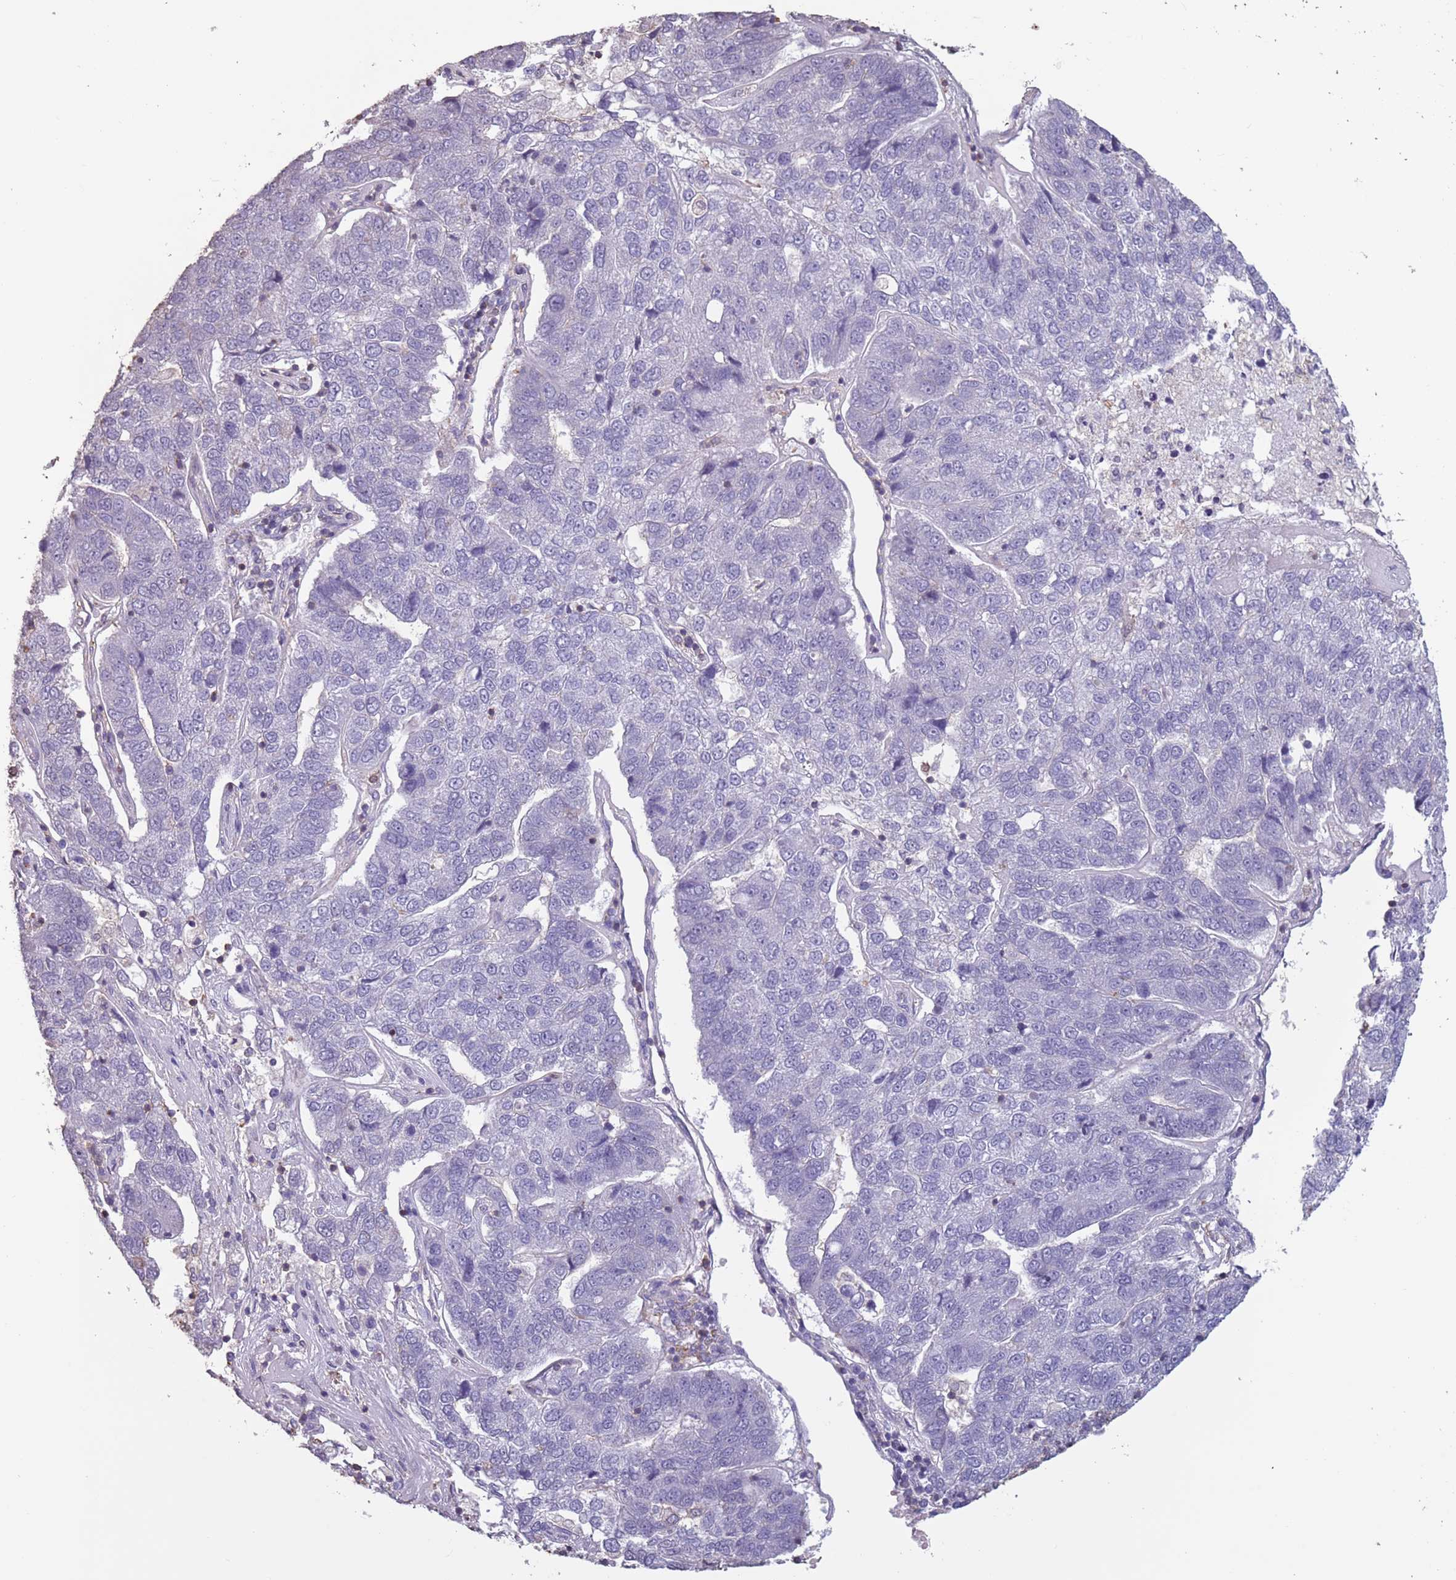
{"staining": {"intensity": "negative", "quantity": "none", "location": "none"}, "tissue": "pancreatic cancer", "cell_type": "Tumor cells", "image_type": "cancer", "snomed": [{"axis": "morphology", "description": "Adenocarcinoma, NOS"}, {"axis": "topography", "description": "Pancreas"}], "caption": "The immunohistochemistry image has no significant positivity in tumor cells of adenocarcinoma (pancreatic) tissue.", "gene": "SUN5", "patient": {"sex": "female", "age": 61}}